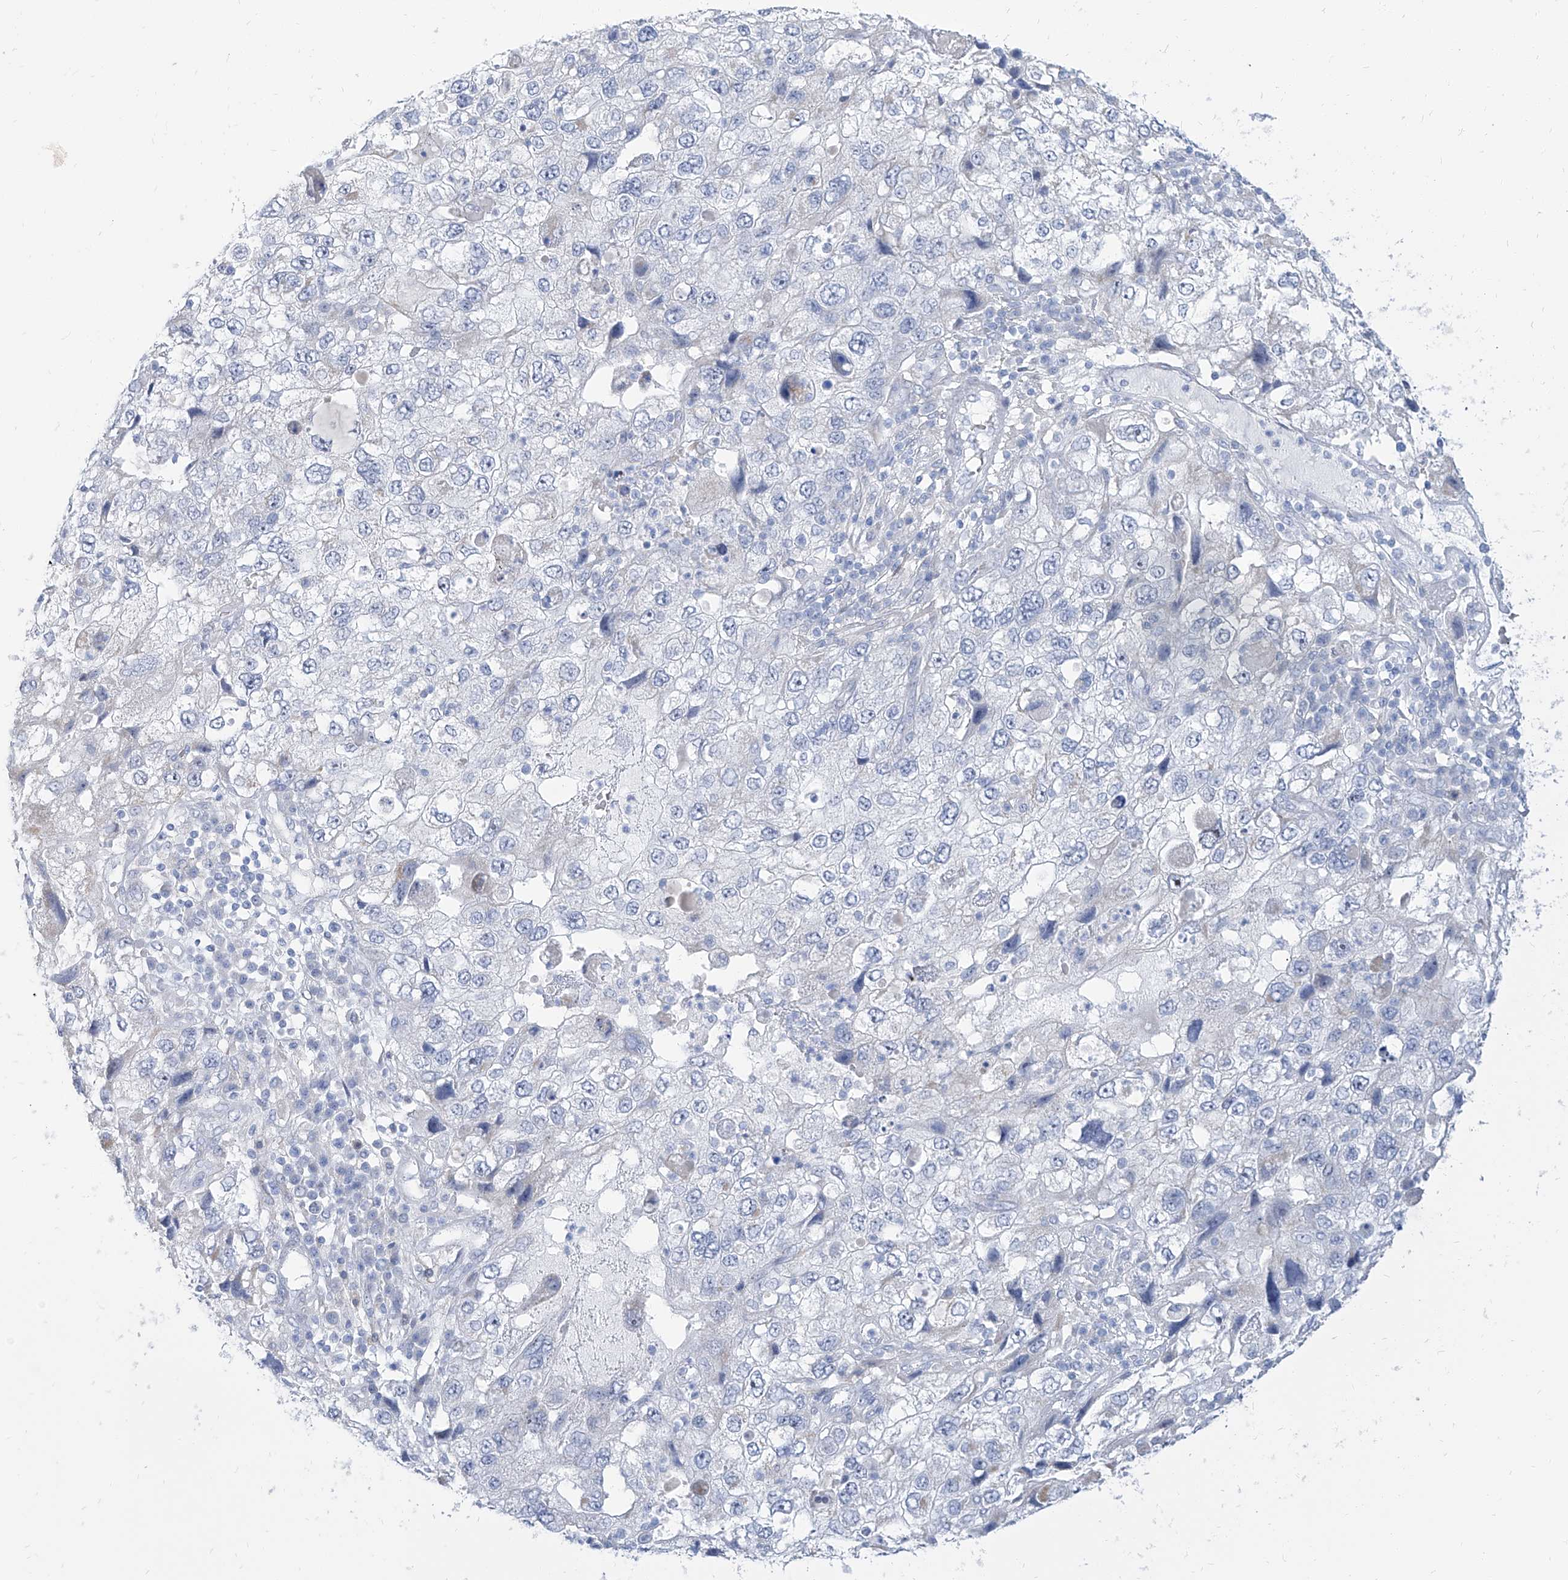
{"staining": {"intensity": "negative", "quantity": "none", "location": "none"}, "tissue": "endometrial cancer", "cell_type": "Tumor cells", "image_type": "cancer", "snomed": [{"axis": "morphology", "description": "Adenocarcinoma, NOS"}, {"axis": "topography", "description": "Endometrium"}], "caption": "Endometrial cancer (adenocarcinoma) stained for a protein using immunohistochemistry displays no staining tumor cells.", "gene": "TXLNB", "patient": {"sex": "female", "age": 49}}